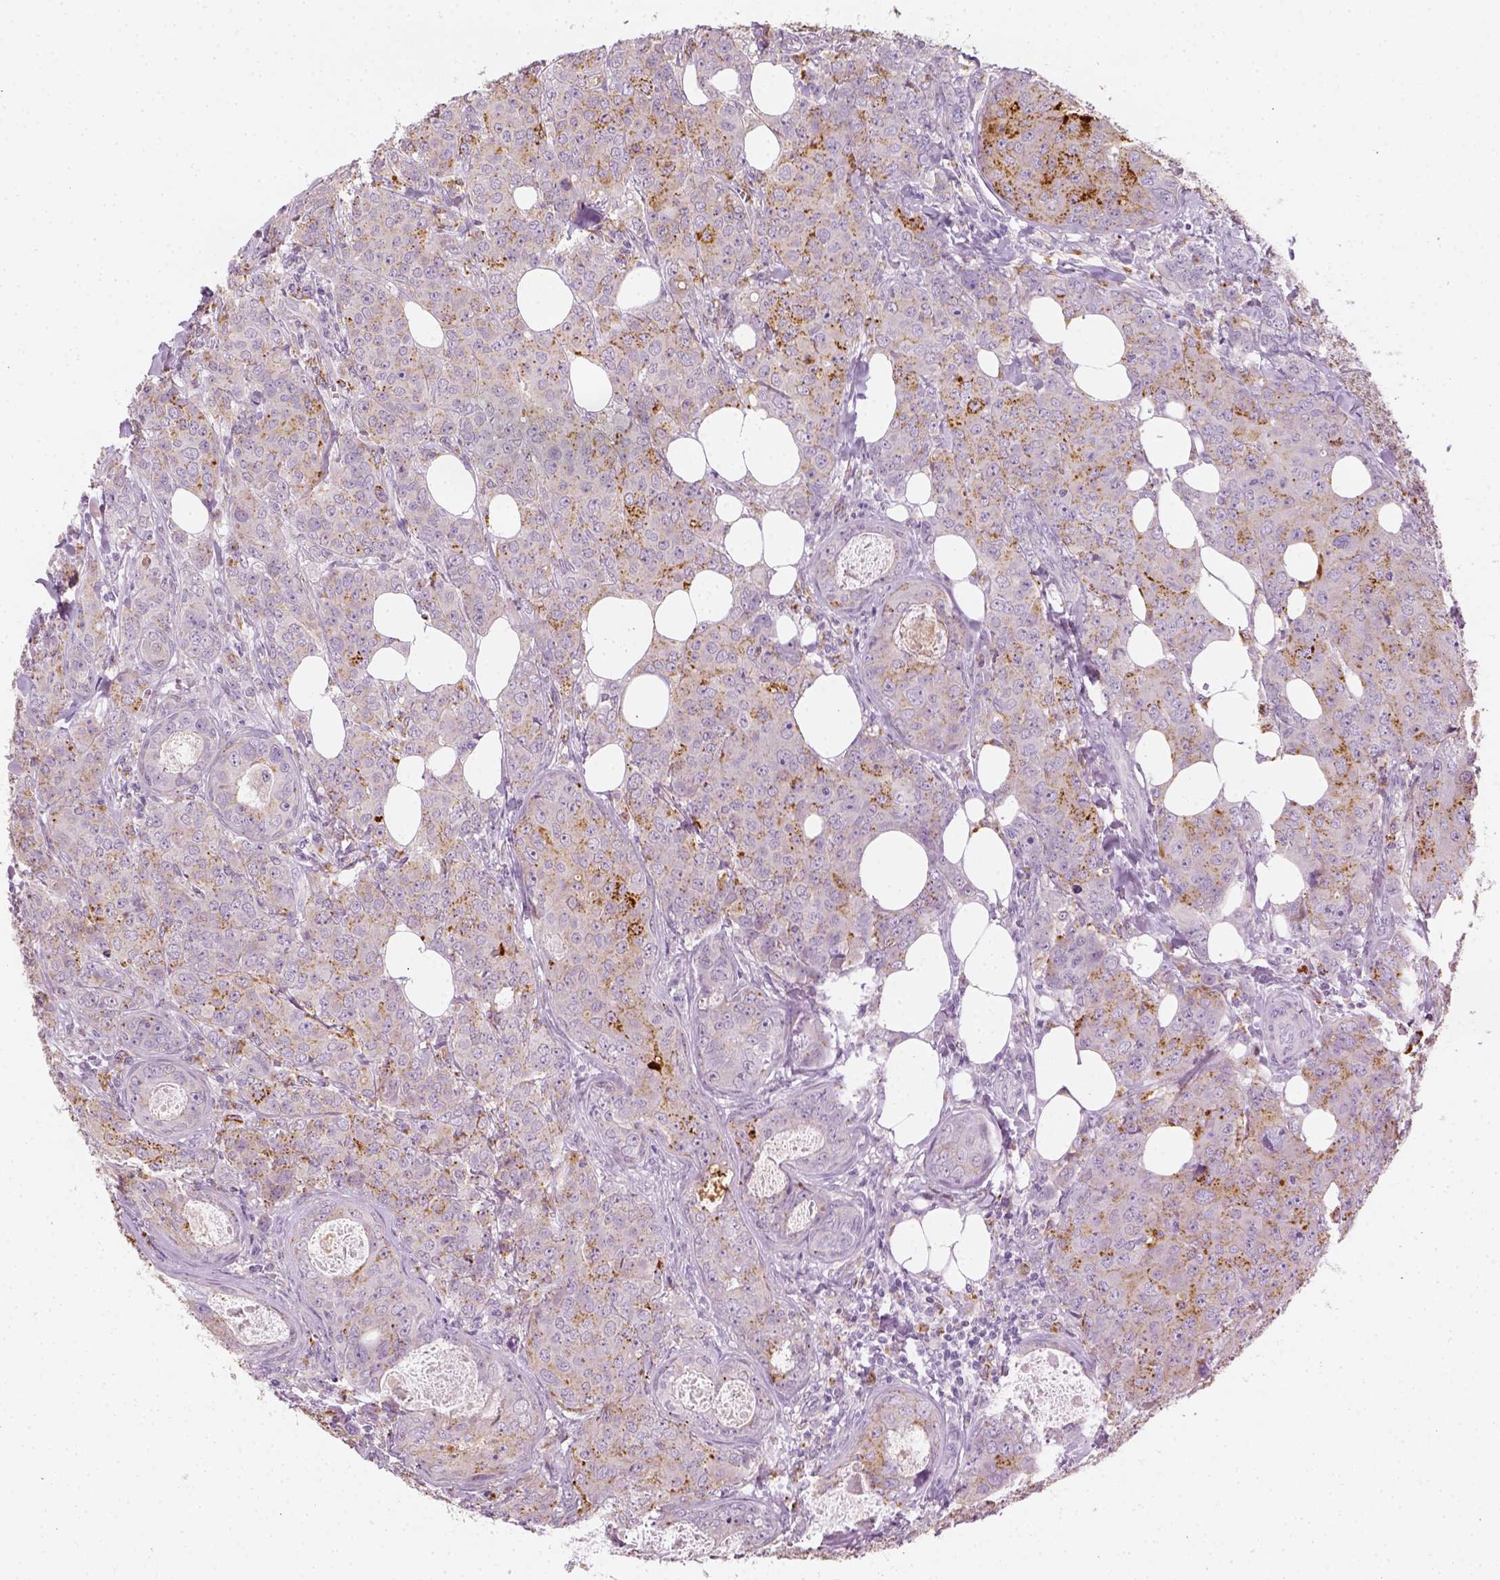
{"staining": {"intensity": "moderate", "quantity": "<25%", "location": "cytoplasmic/membranous"}, "tissue": "breast cancer", "cell_type": "Tumor cells", "image_type": "cancer", "snomed": [{"axis": "morphology", "description": "Duct carcinoma"}, {"axis": "topography", "description": "Breast"}], "caption": "Moderate cytoplasmic/membranous expression is present in approximately <25% of tumor cells in breast cancer (intraductal carcinoma).", "gene": "FAM163B", "patient": {"sex": "female", "age": 43}}